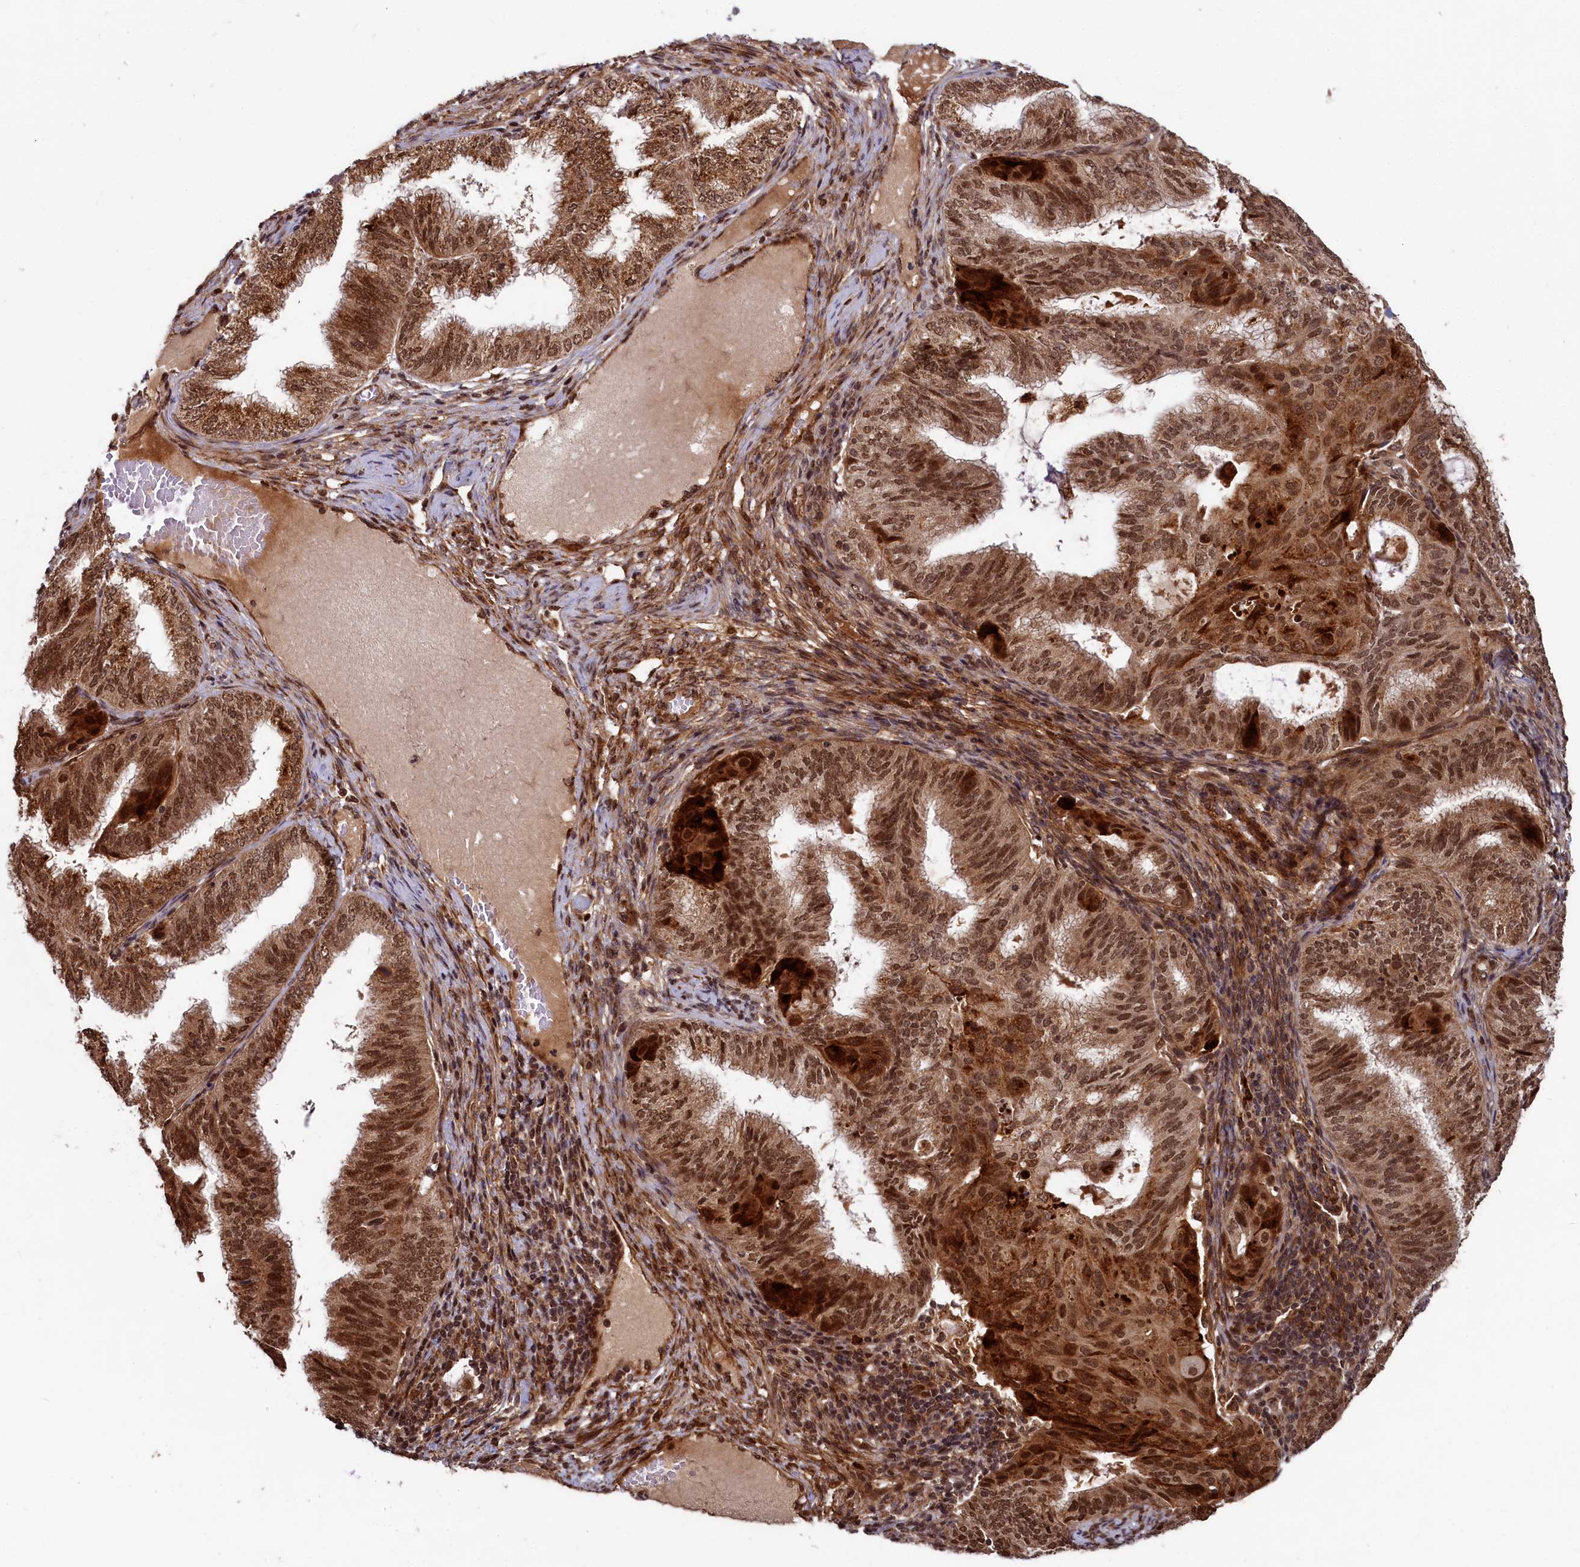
{"staining": {"intensity": "moderate", "quantity": ">75%", "location": "cytoplasmic/membranous,nuclear"}, "tissue": "endometrial cancer", "cell_type": "Tumor cells", "image_type": "cancer", "snomed": [{"axis": "morphology", "description": "Adenocarcinoma, NOS"}, {"axis": "topography", "description": "Endometrium"}], "caption": "Immunohistochemical staining of endometrial adenocarcinoma reveals moderate cytoplasmic/membranous and nuclear protein positivity in approximately >75% of tumor cells.", "gene": "TRIM23", "patient": {"sex": "female", "age": 49}}